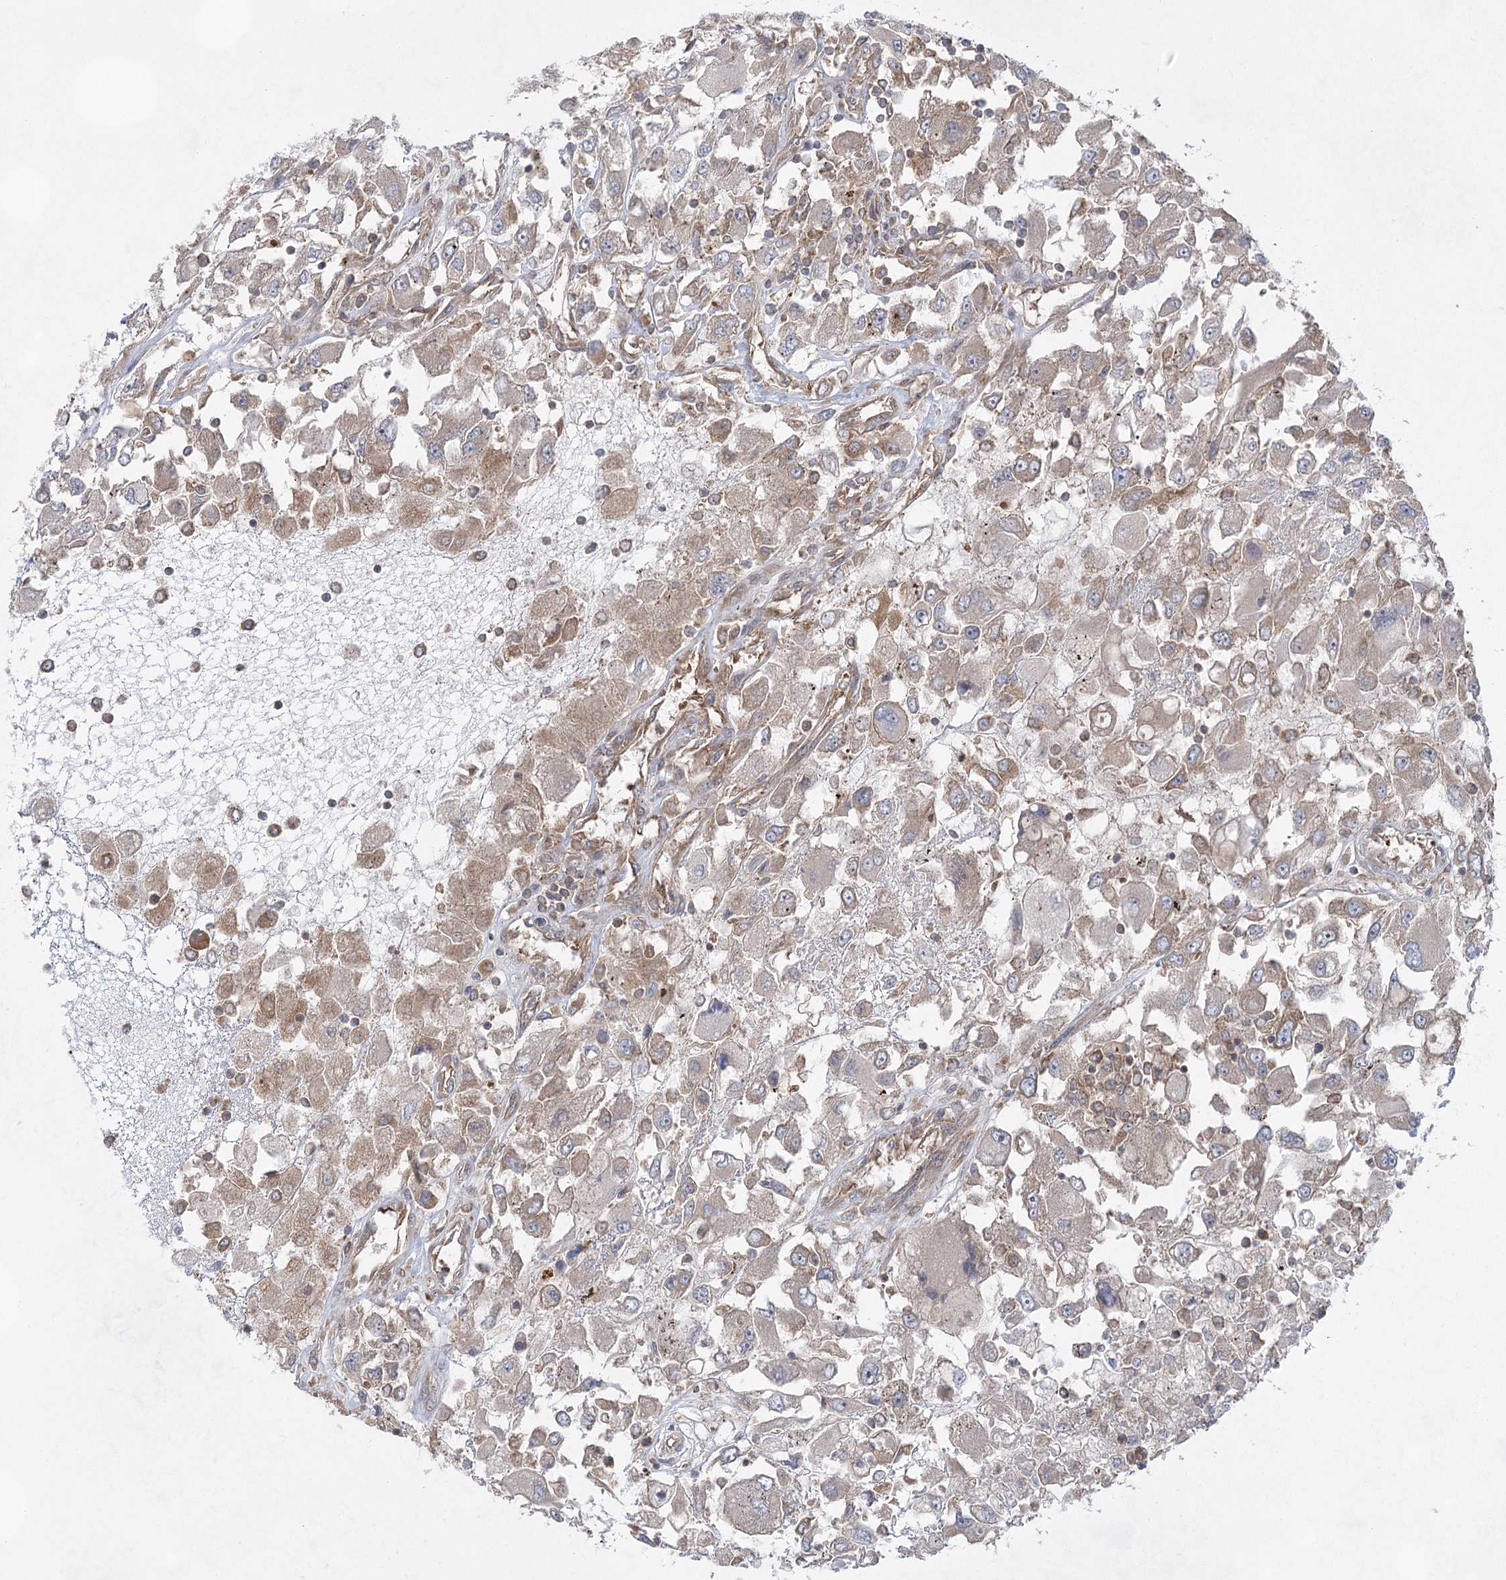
{"staining": {"intensity": "moderate", "quantity": "<25%", "location": "cytoplasmic/membranous"}, "tissue": "renal cancer", "cell_type": "Tumor cells", "image_type": "cancer", "snomed": [{"axis": "morphology", "description": "Adenocarcinoma, NOS"}, {"axis": "topography", "description": "Kidney"}], "caption": "About <25% of tumor cells in human adenocarcinoma (renal) exhibit moderate cytoplasmic/membranous protein expression as visualized by brown immunohistochemical staining.", "gene": "EIF3A", "patient": {"sex": "female", "age": 52}}